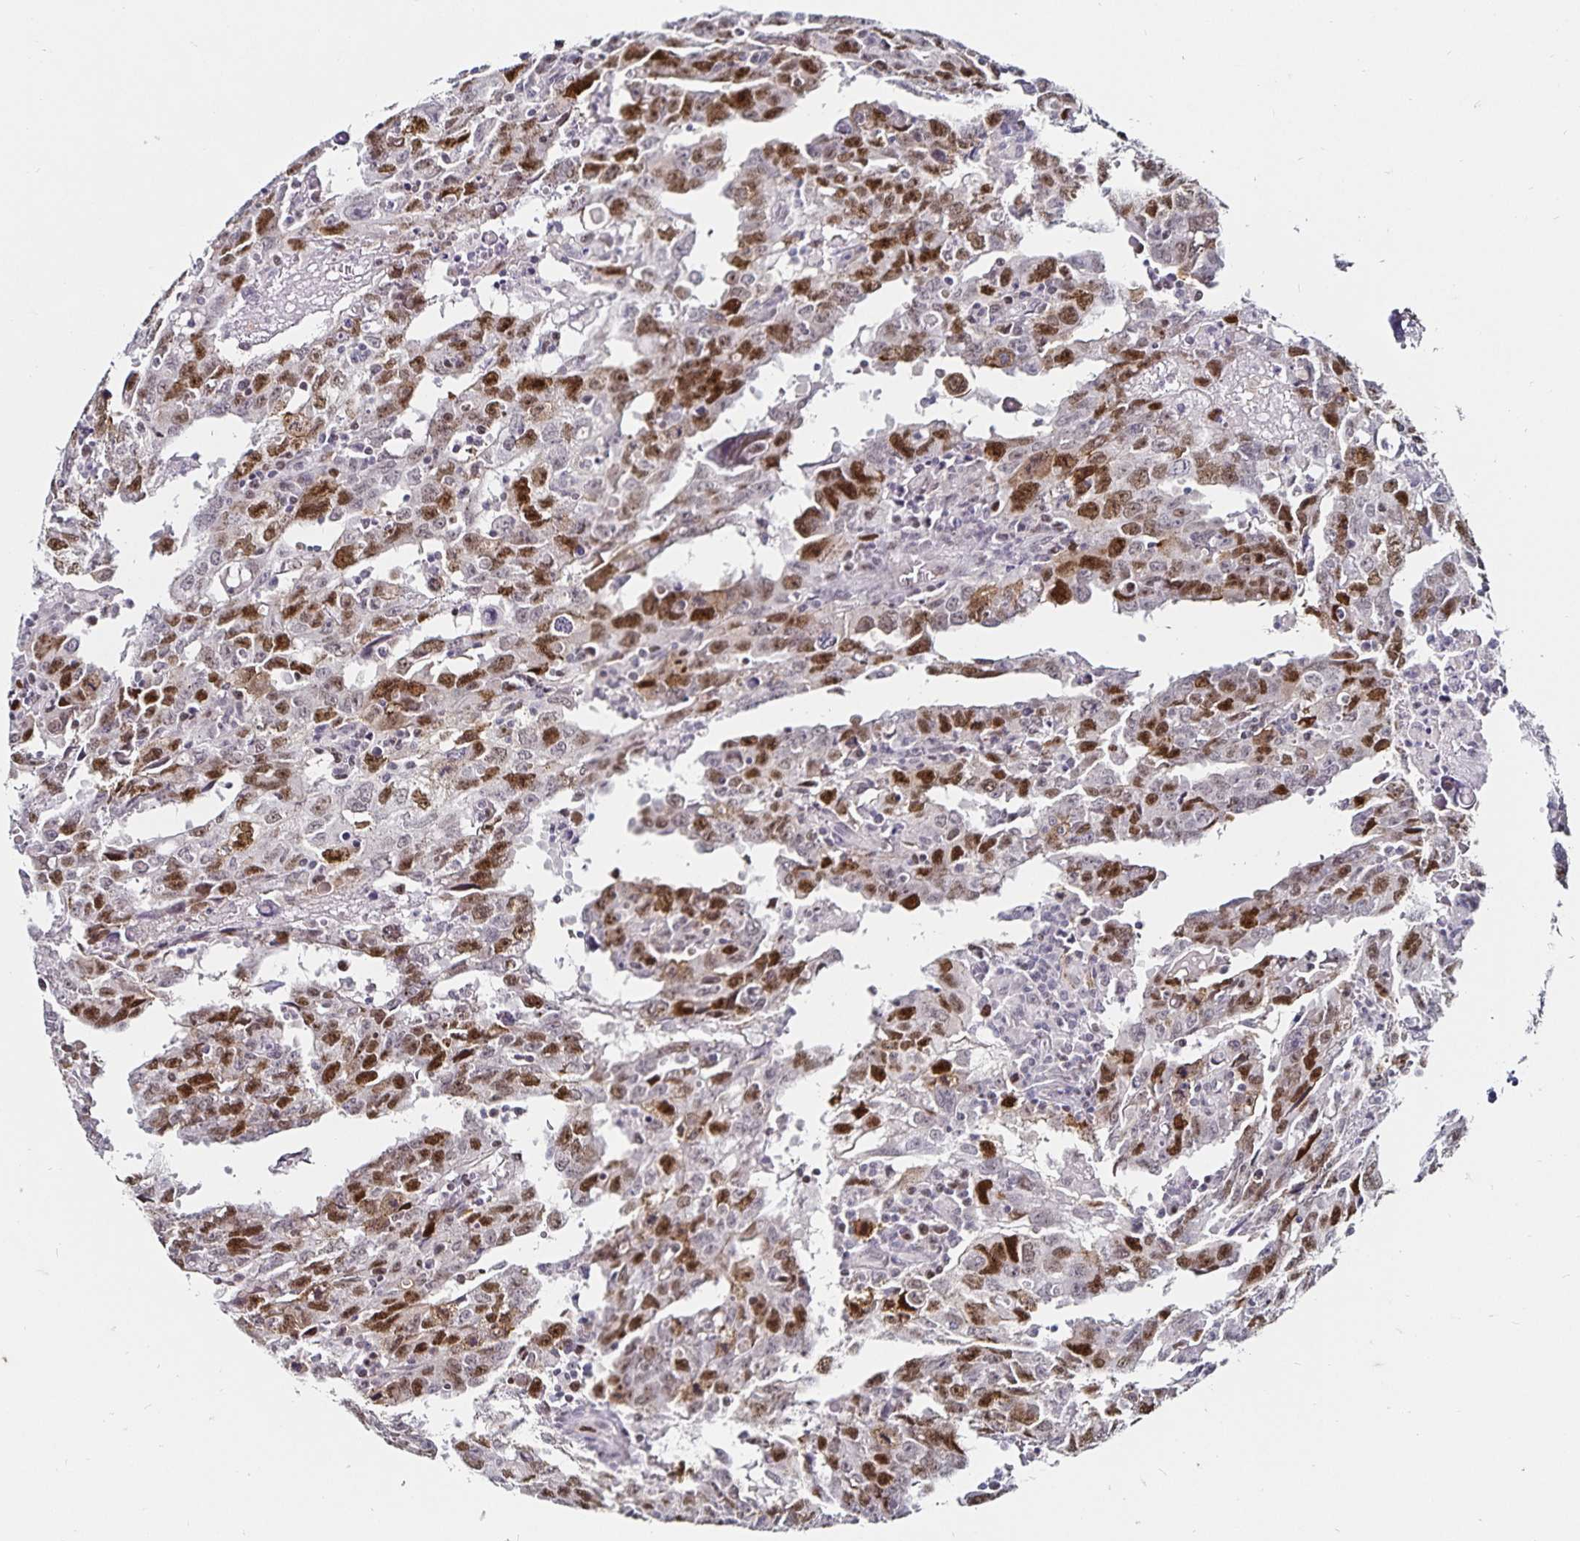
{"staining": {"intensity": "strong", "quantity": "25%-75%", "location": "nuclear"}, "tissue": "testis cancer", "cell_type": "Tumor cells", "image_type": "cancer", "snomed": [{"axis": "morphology", "description": "Carcinoma, Embryonal, NOS"}, {"axis": "topography", "description": "Testis"}], "caption": "Immunohistochemical staining of embryonal carcinoma (testis) displays strong nuclear protein positivity in about 25%-75% of tumor cells. (Stains: DAB (3,3'-diaminobenzidine) in brown, nuclei in blue, Microscopy: brightfield microscopy at high magnification).", "gene": "ANLN", "patient": {"sex": "male", "age": 22}}